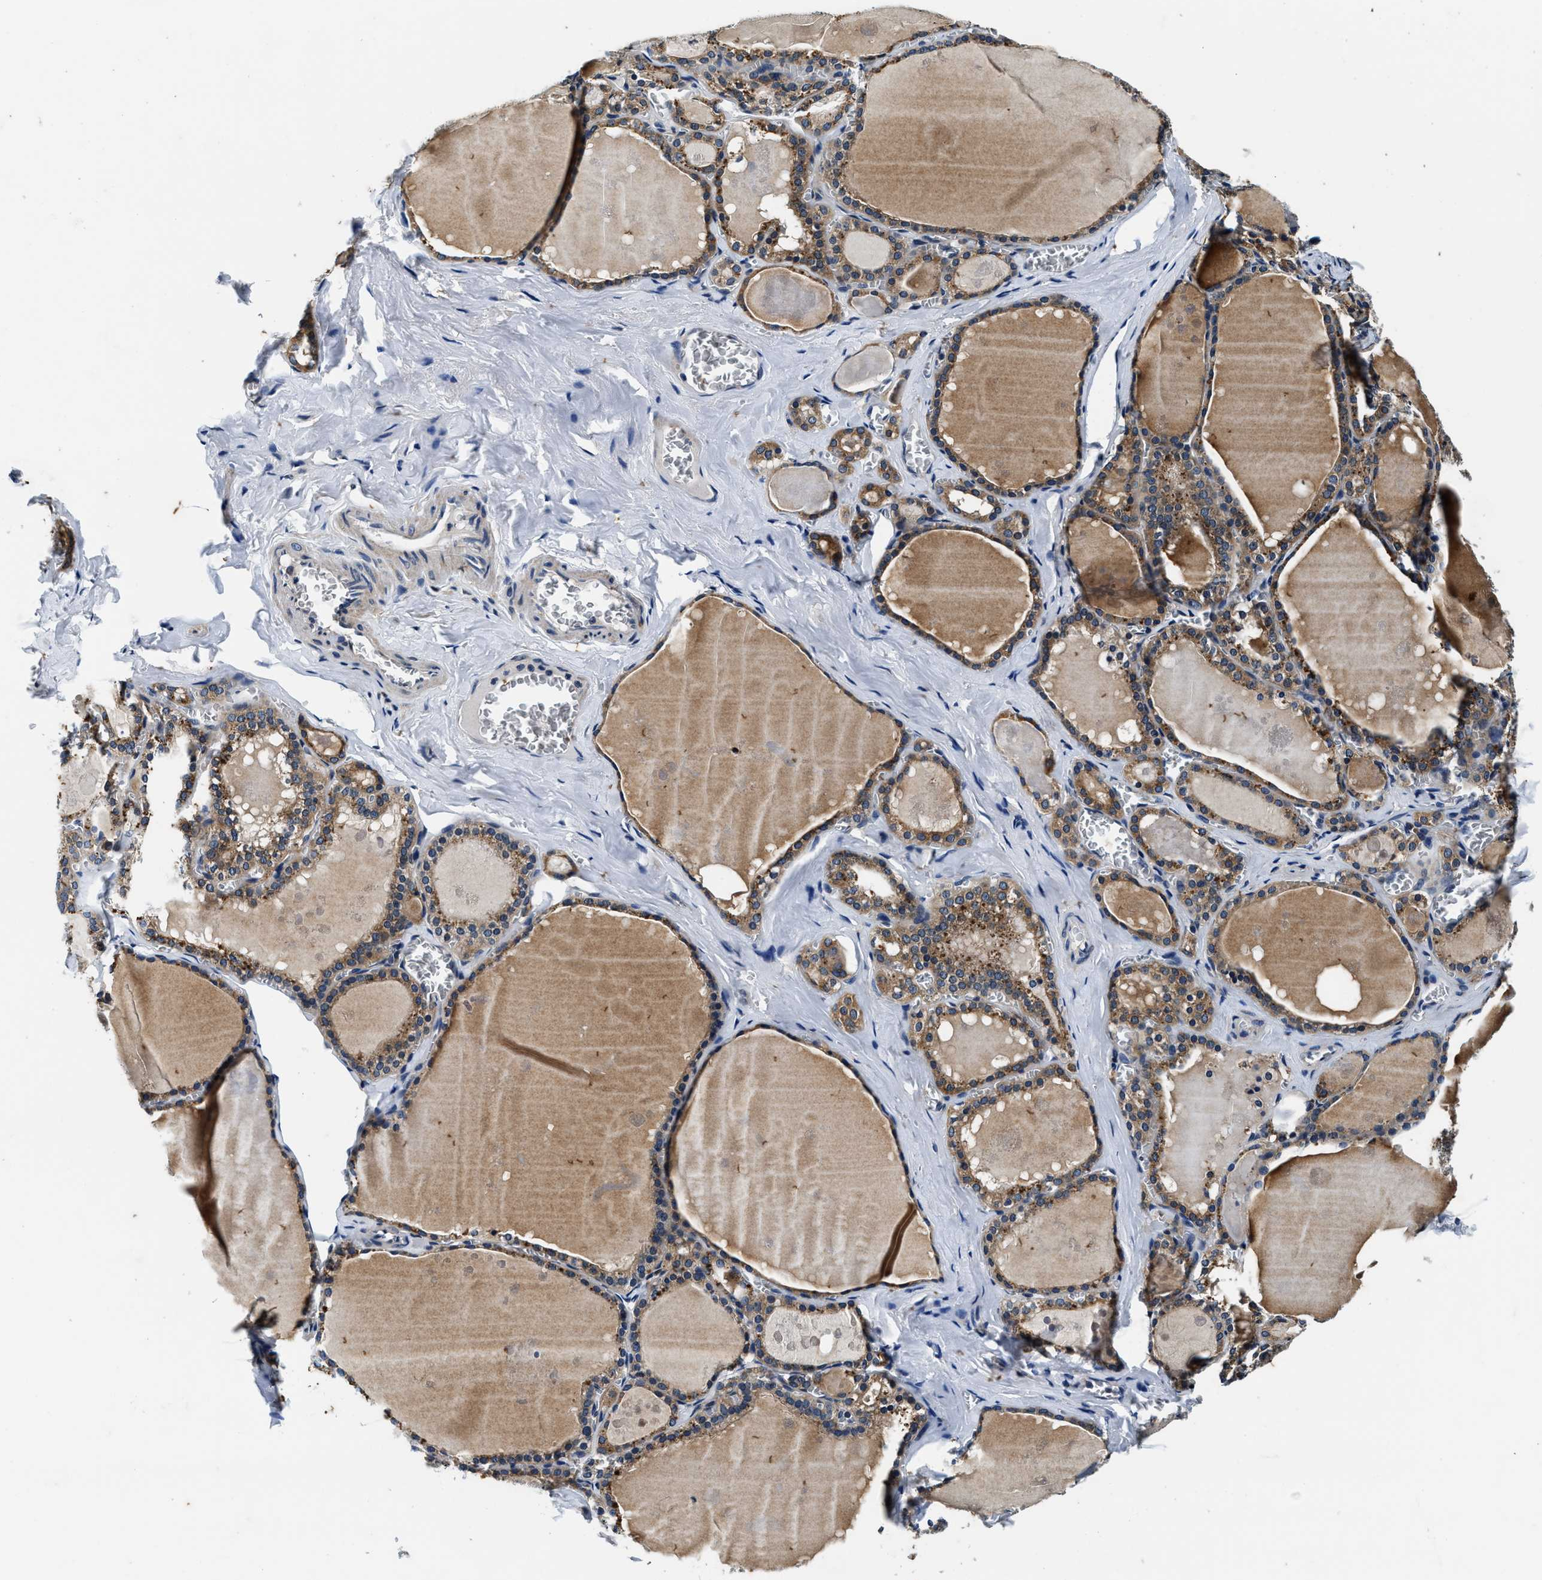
{"staining": {"intensity": "moderate", "quantity": ">75%", "location": "cytoplasmic/membranous"}, "tissue": "thyroid gland", "cell_type": "Glandular cells", "image_type": "normal", "snomed": [{"axis": "morphology", "description": "Normal tissue, NOS"}, {"axis": "topography", "description": "Thyroid gland"}], "caption": "The image shows immunohistochemical staining of normal thyroid gland. There is moderate cytoplasmic/membranous expression is appreciated in approximately >75% of glandular cells.", "gene": "PI4KB", "patient": {"sex": "male", "age": 56}}